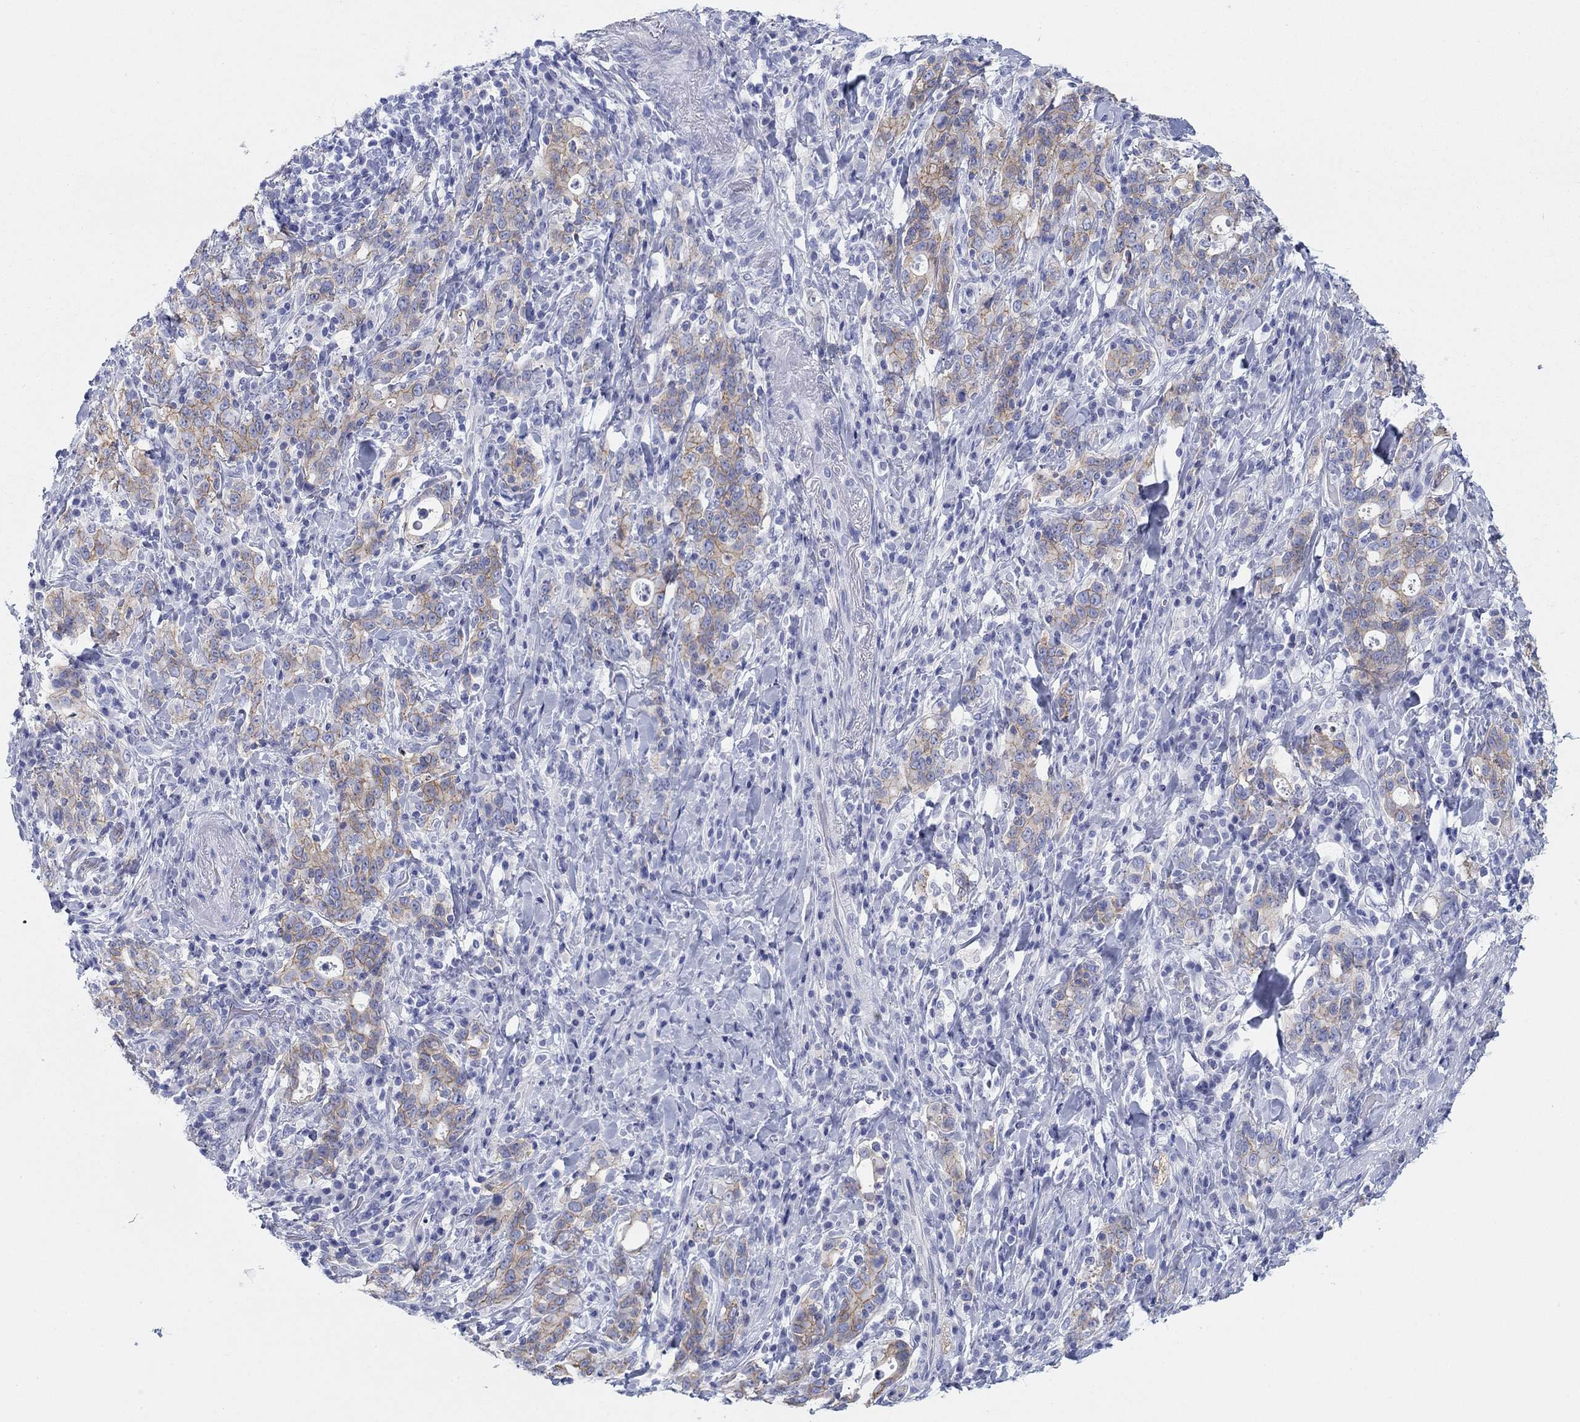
{"staining": {"intensity": "moderate", "quantity": ">75%", "location": "cytoplasmic/membranous"}, "tissue": "stomach cancer", "cell_type": "Tumor cells", "image_type": "cancer", "snomed": [{"axis": "morphology", "description": "Adenocarcinoma, NOS"}, {"axis": "topography", "description": "Stomach"}], "caption": "Human stomach cancer stained for a protein (brown) reveals moderate cytoplasmic/membranous positive staining in about >75% of tumor cells.", "gene": "ATP1B1", "patient": {"sex": "male", "age": 79}}